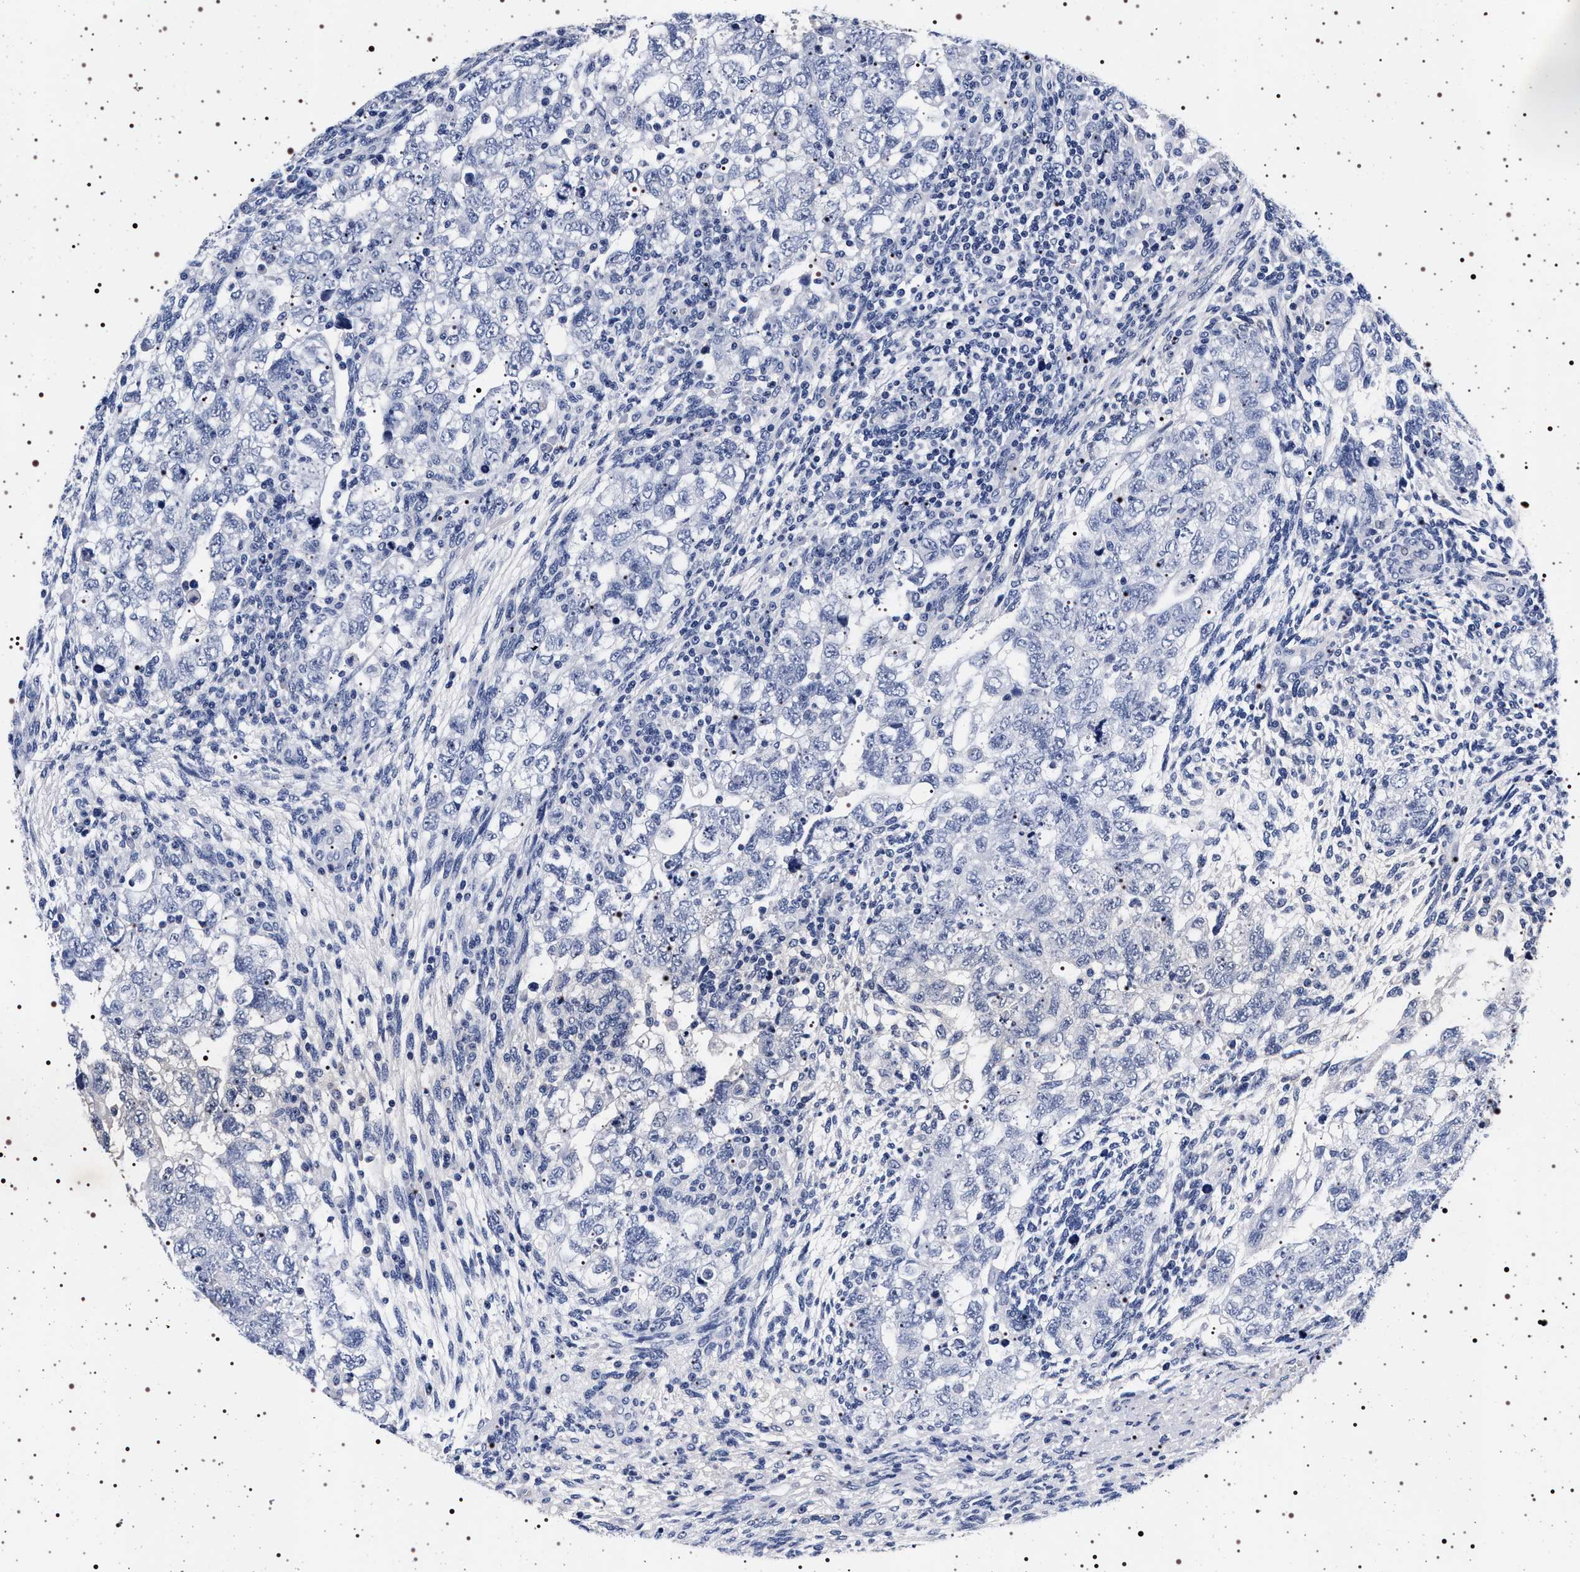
{"staining": {"intensity": "negative", "quantity": "none", "location": "none"}, "tissue": "testis cancer", "cell_type": "Tumor cells", "image_type": "cancer", "snomed": [{"axis": "morphology", "description": "Normal tissue, NOS"}, {"axis": "morphology", "description": "Carcinoma, Embryonal, NOS"}, {"axis": "topography", "description": "Testis"}], "caption": "Image shows no protein positivity in tumor cells of testis cancer tissue.", "gene": "MAPK10", "patient": {"sex": "male", "age": 36}}